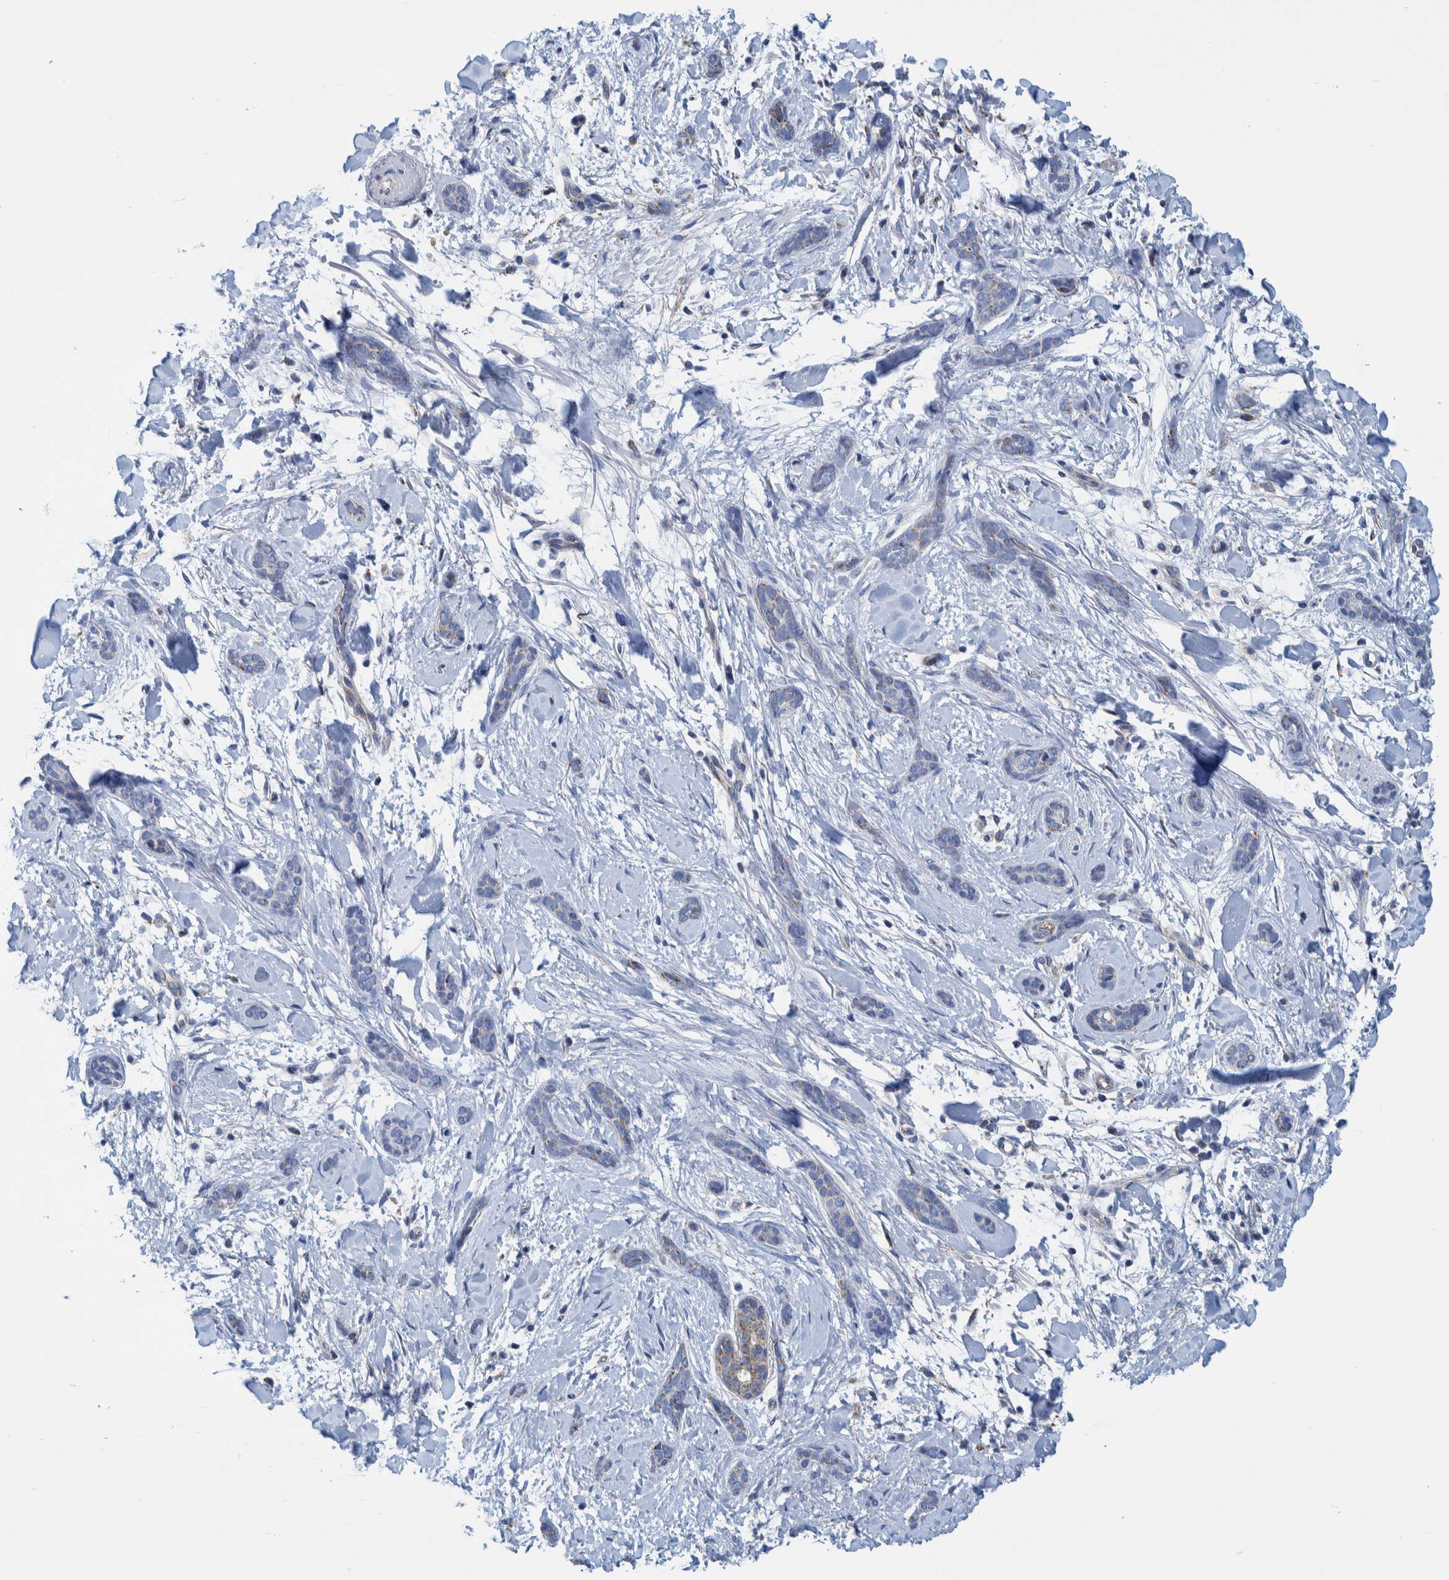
{"staining": {"intensity": "negative", "quantity": "none", "location": "none"}, "tissue": "skin cancer", "cell_type": "Tumor cells", "image_type": "cancer", "snomed": [{"axis": "morphology", "description": "Basal cell carcinoma"}, {"axis": "morphology", "description": "Adnexal tumor, benign"}, {"axis": "topography", "description": "Skin"}], "caption": "An image of benign adnexal tumor (skin) stained for a protein displays no brown staining in tumor cells. (Immunohistochemistry, brightfield microscopy, high magnification).", "gene": "MRPS7", "patient": {"sex": "female", "age": 42}}